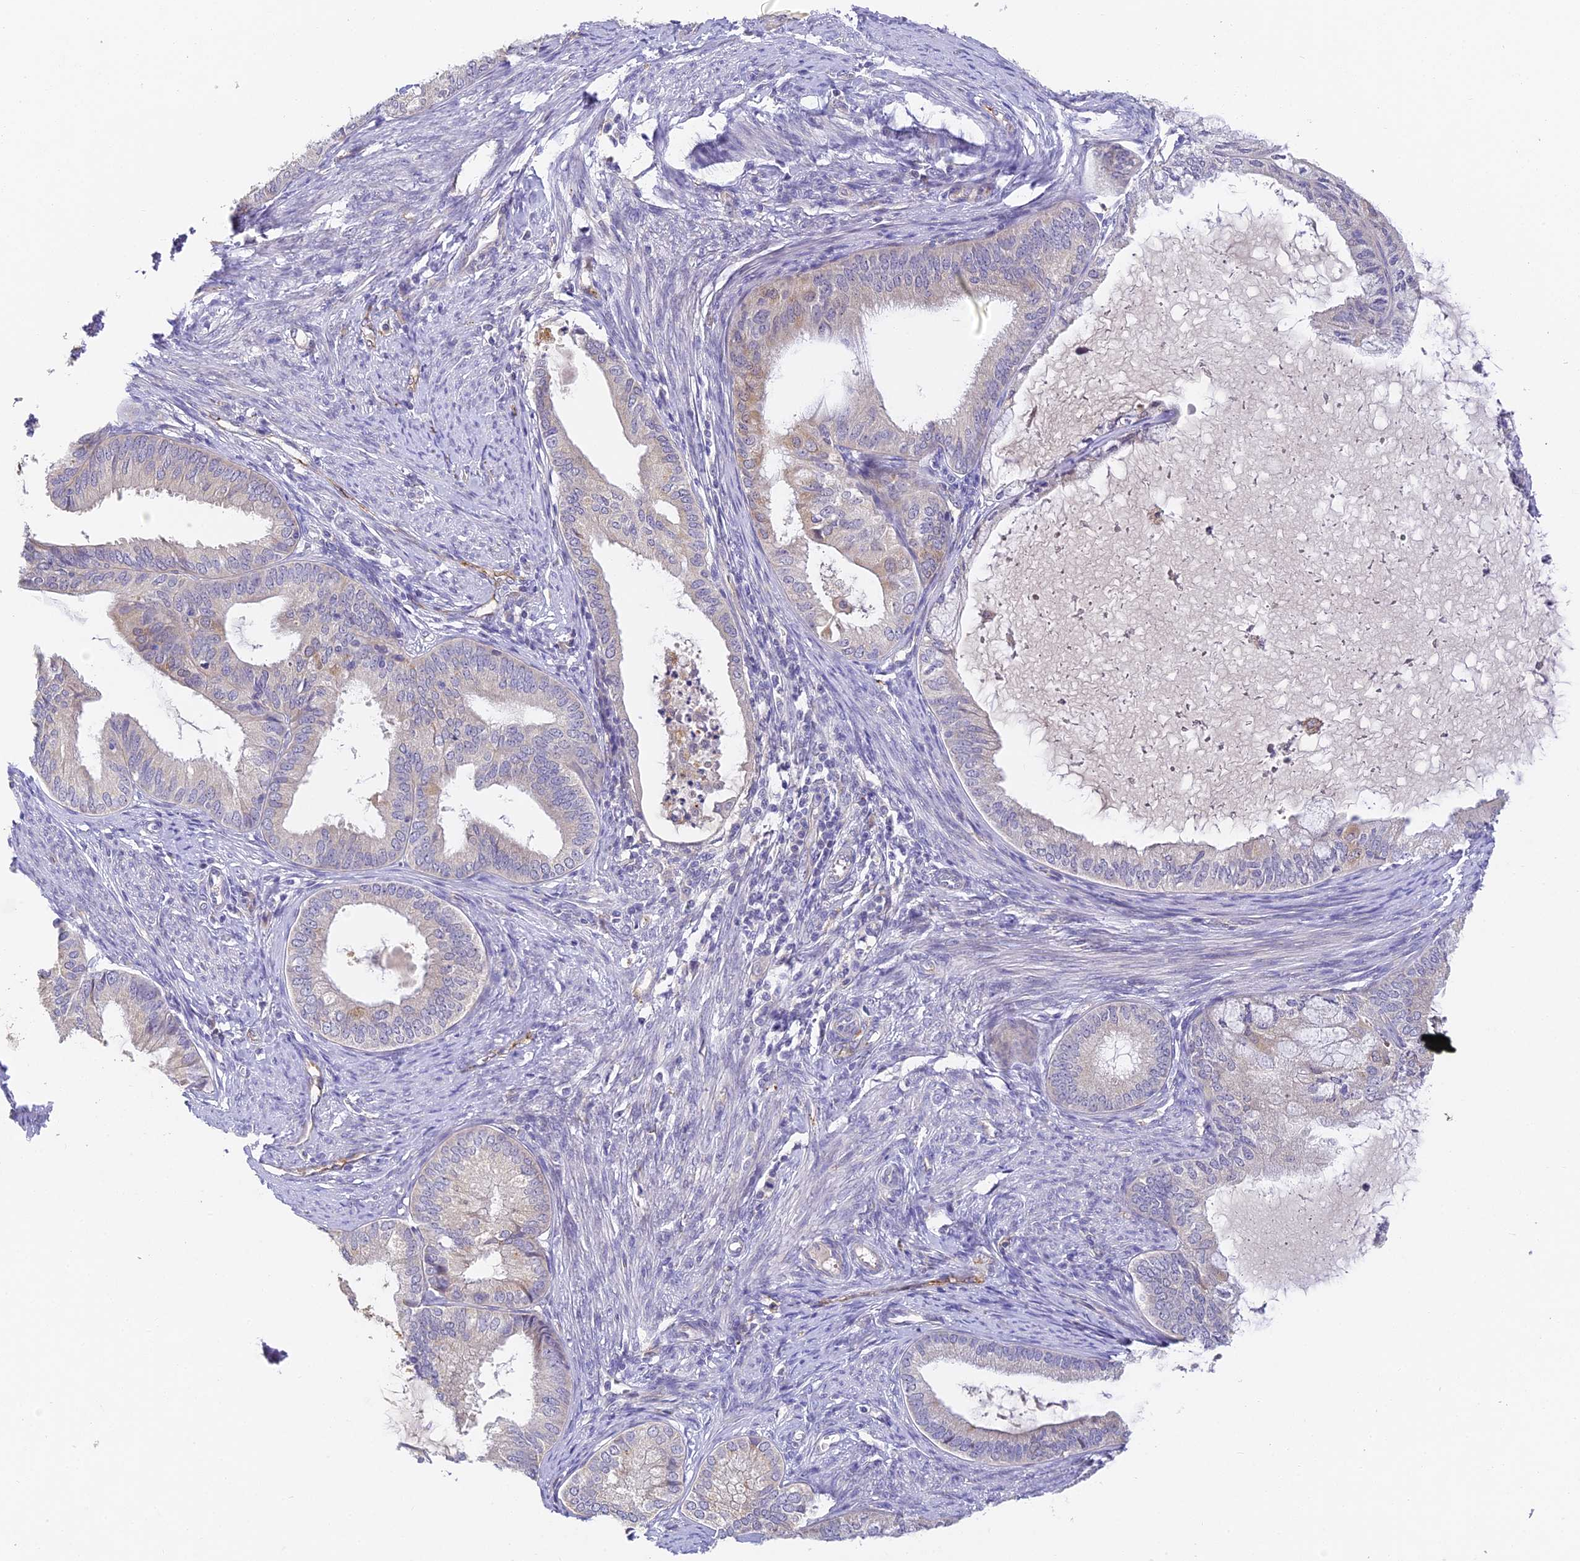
{"staining": {"intensity": "weak", "quantity": "<25%", "location": "cytoplasmic/membranous"}, "tissue": "endometrial cancer", "cell_type": "Tumor cells", "image_type": "cancer", "snomed": [{"axis": "morphology", "description": "Adenocarcinoma, NOS"}, {"axis": "topography", "description": "Endometrium"}], "caption": "Tumor cells show no significant expression in adenocarcinoma (endometrial).", "gene": "DNAAF10", "patient": {"sex": "female", "age": 86}}